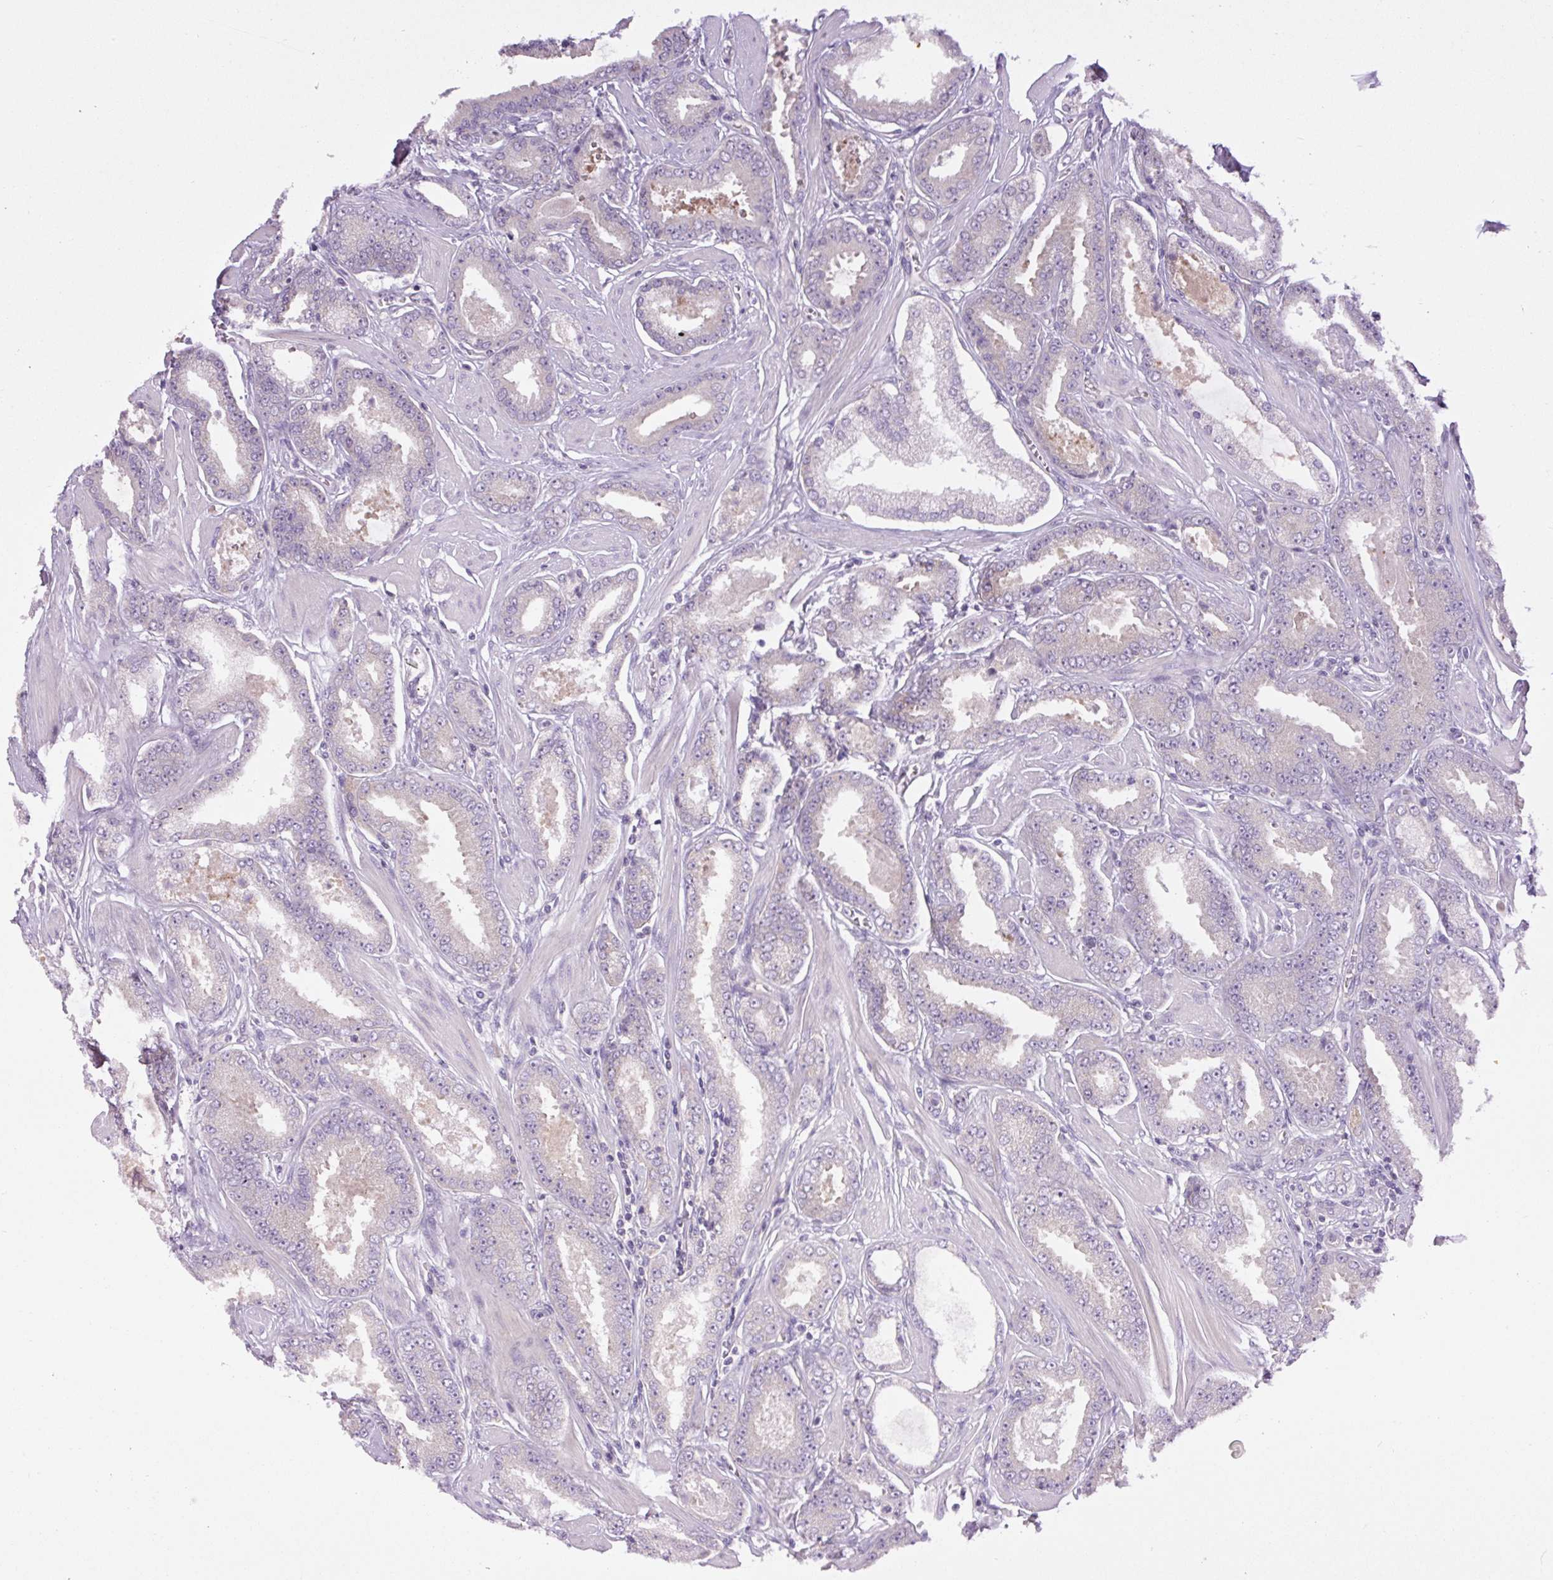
{"staining": {"intensity": "negative", "quantity": "none", "location": "none"}, "tissue": "prostate cancer", "cell_type": "Tumor cells", "image_type": "cancer", "snomed": [{"axis": "morphology", "description": "Adenocarcinoma, Low grade"}, {"axis": "topography", "description": "Prostate"}], "caption": "High power microscopy histopathology image of an IHC image of prostate cancer, revealing no significant staining in tumor cells.", "gene": "MINK1", "patient": {"sex": "male", "age": 42}}